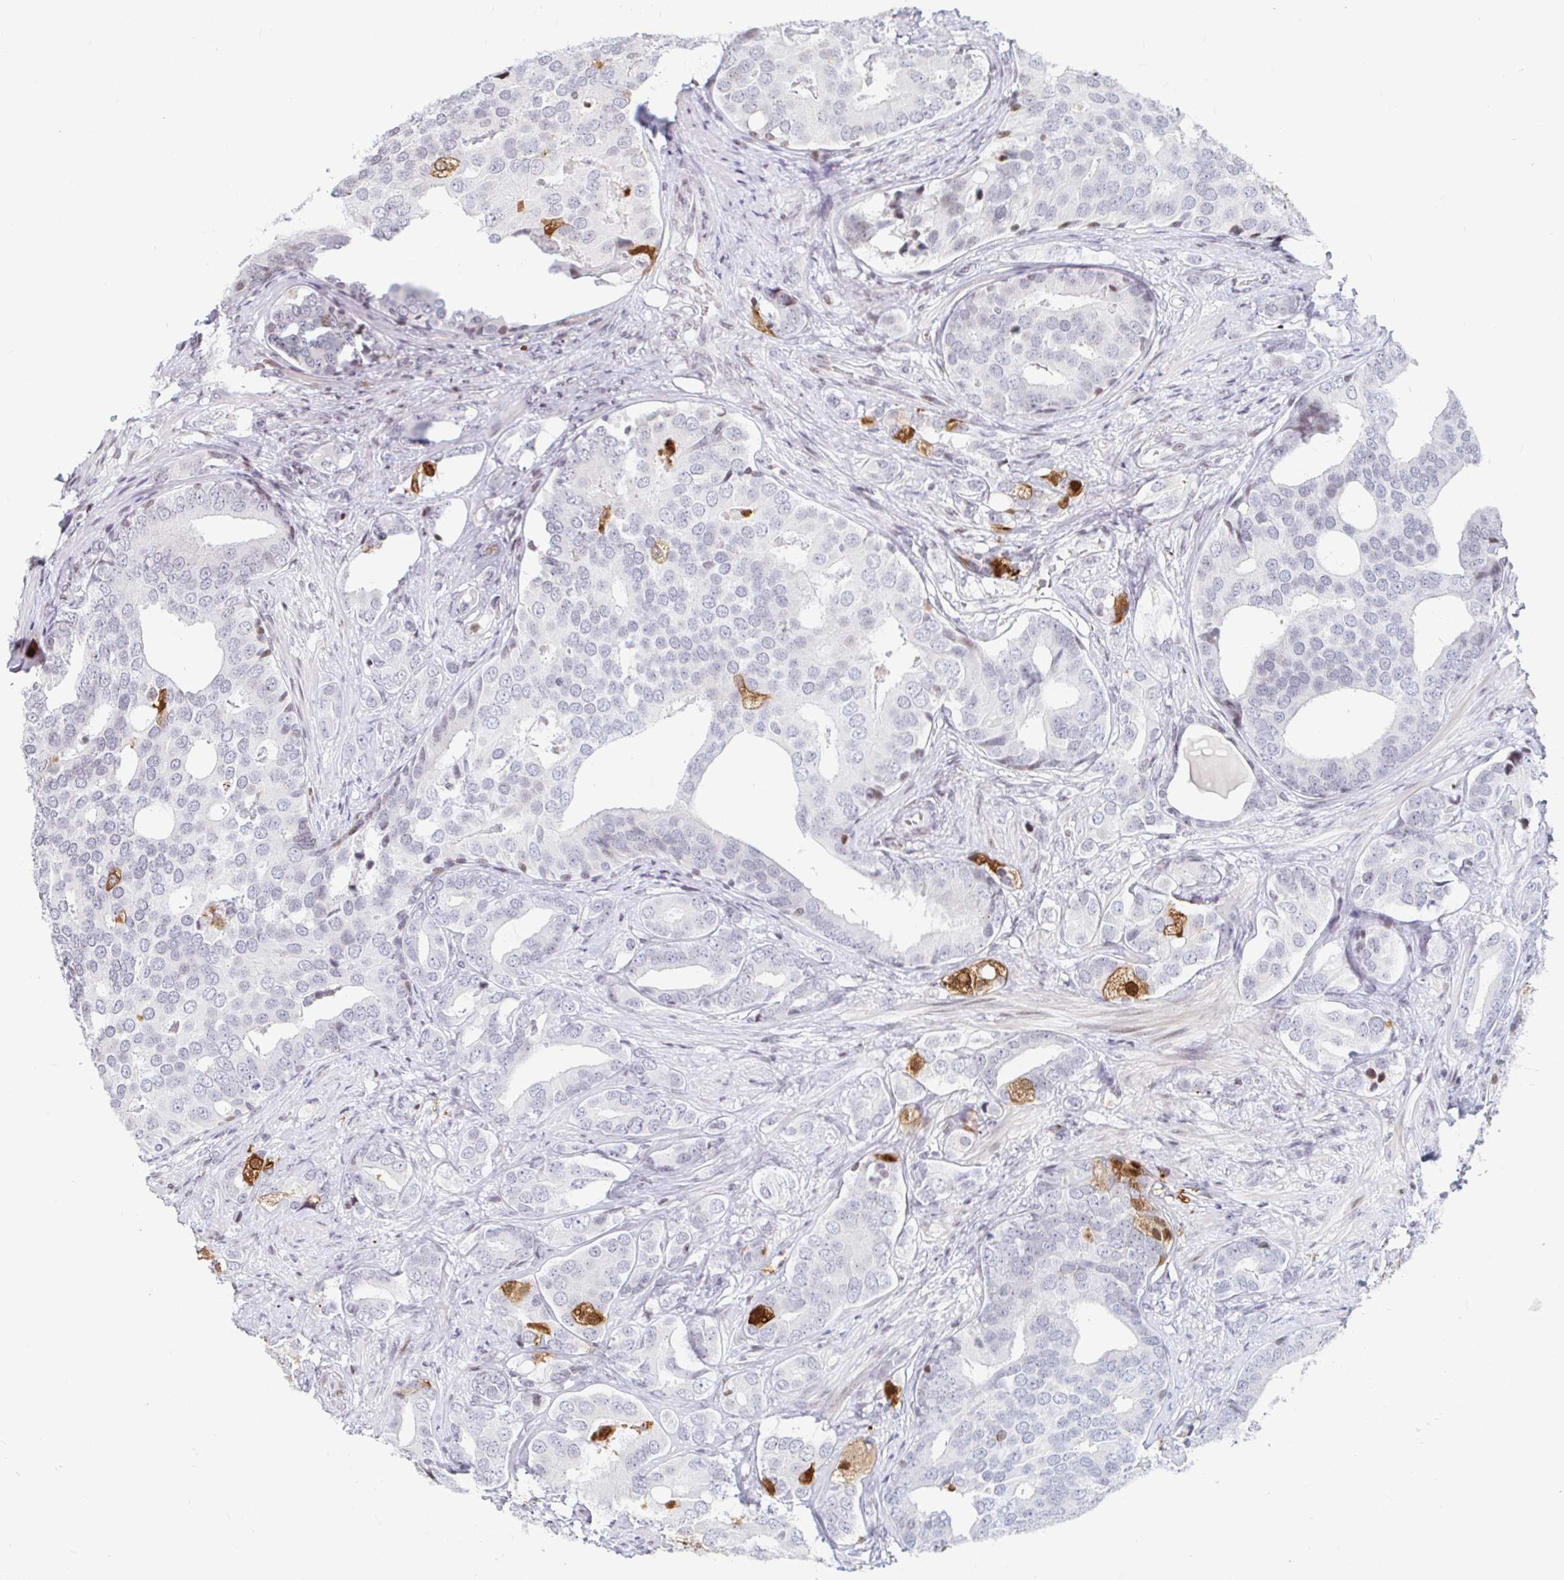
{"staining": {"intensity": "negative", "quantity": "none", "location": "none"}, "tissue": "prostate cancer", "cell_type": "Tumor cells", "image_type": "cancer", "snomed": [{"axis": "morphology", "description": "Adenocarcinoma, High grade"}, {"axis": "topography", "description": "Prostate"}], "caption": "Immunohistochemistry of human adenocarcinoma (high-grade) (prostate) exhibits no positivity in tumor cells.", "gene": "HOXC10", "patient": {"sex": "male", "age": 62}}